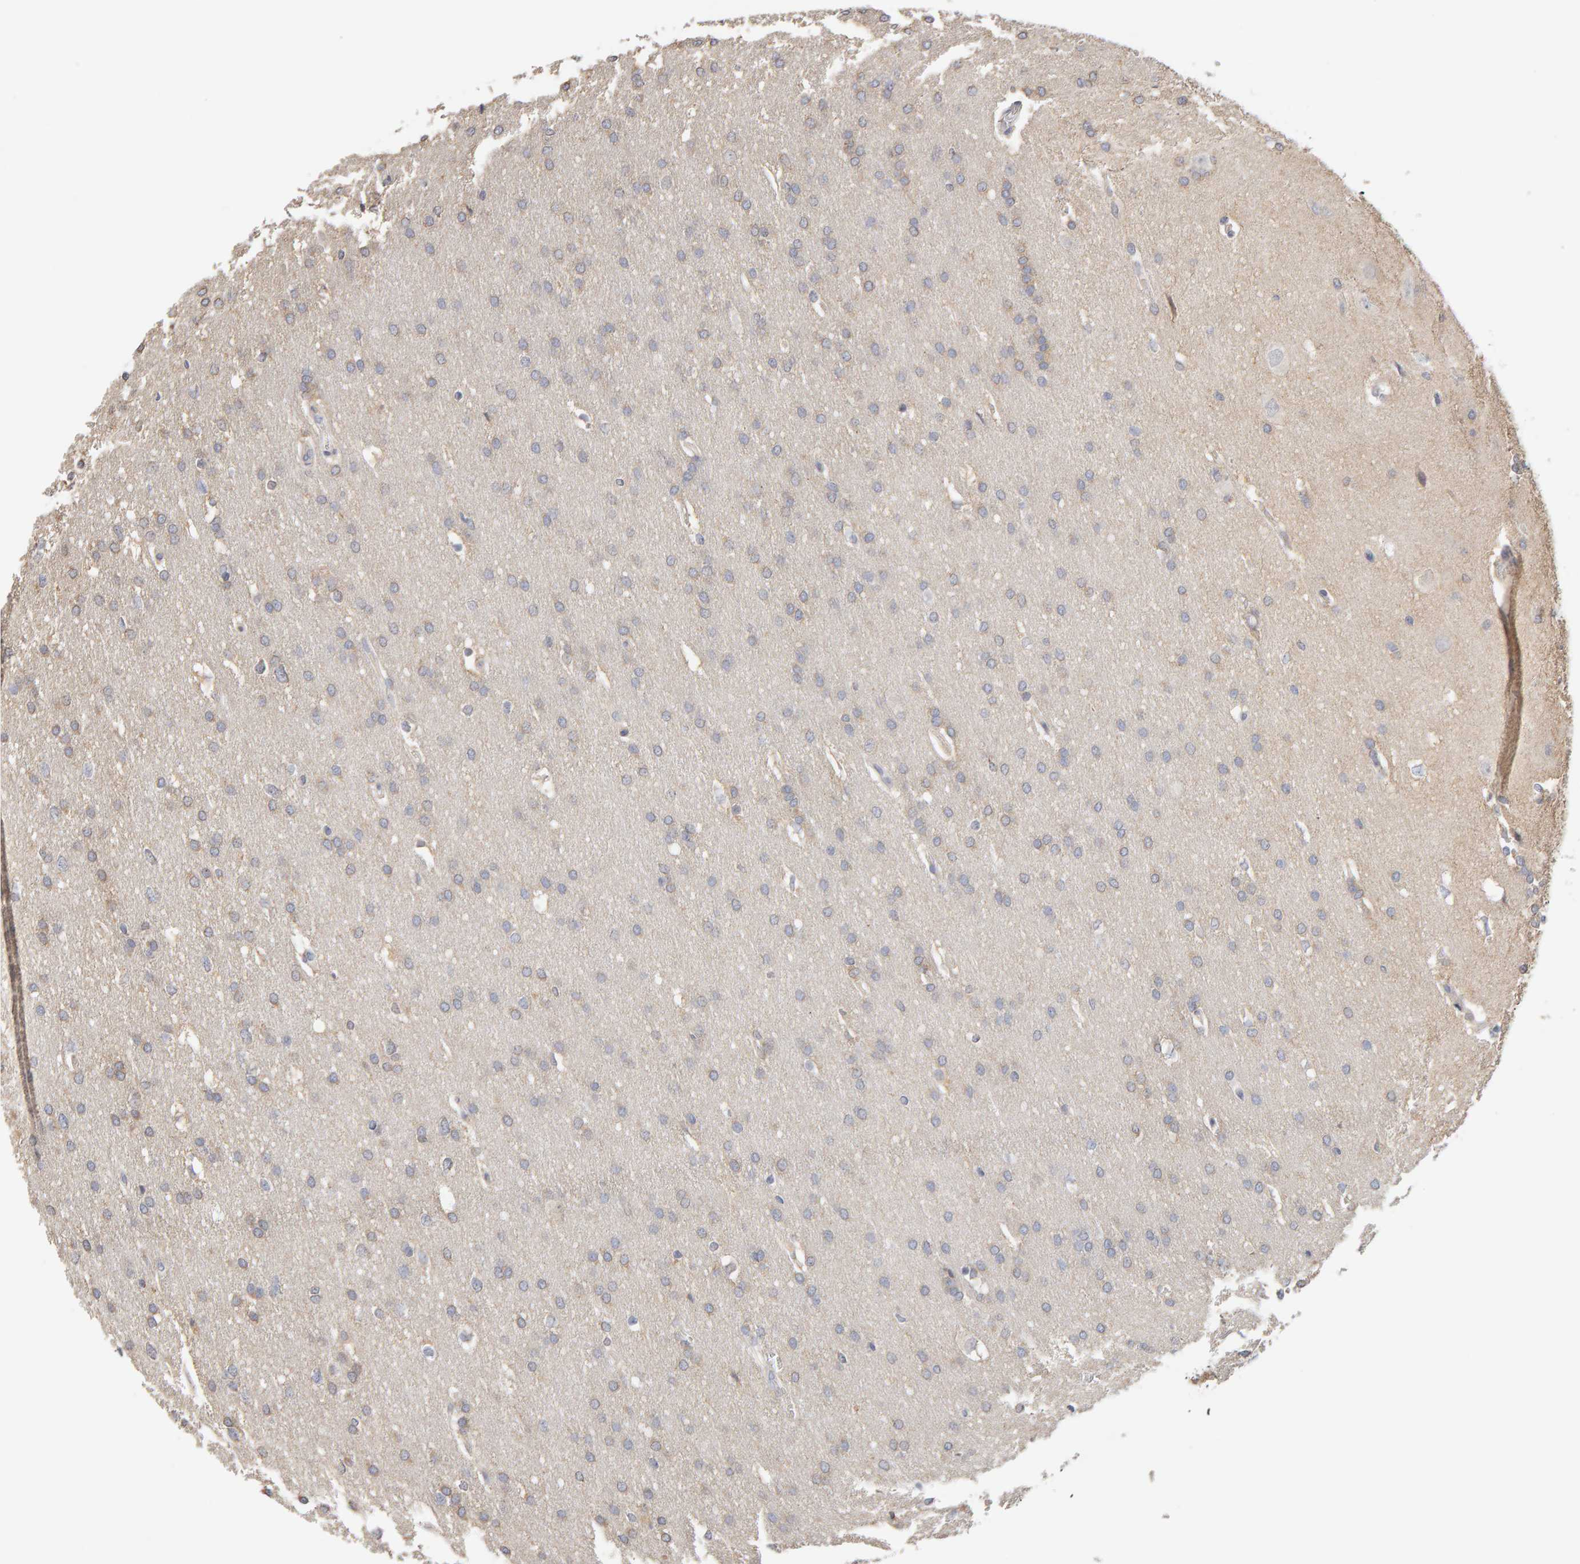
{"staining": {"intensity": "weak", "quantity": "<25%", "location": "cytoplasmic/membranous"}, "tissue": "glioma", "cell_type": "Tumor cells", "image_type": "cancer", "snomed": [{"axis": "morphology", "description": "Glioma, malignant, Low grade"}, {"axis": "topography", "description": "Brain"}], "caption": "Immunohistochemical staining of glioma demonstrates no significant positivity in tumor cells.", "gene": "SGPL1", "patient": {"sex": "female", "age": 37}}